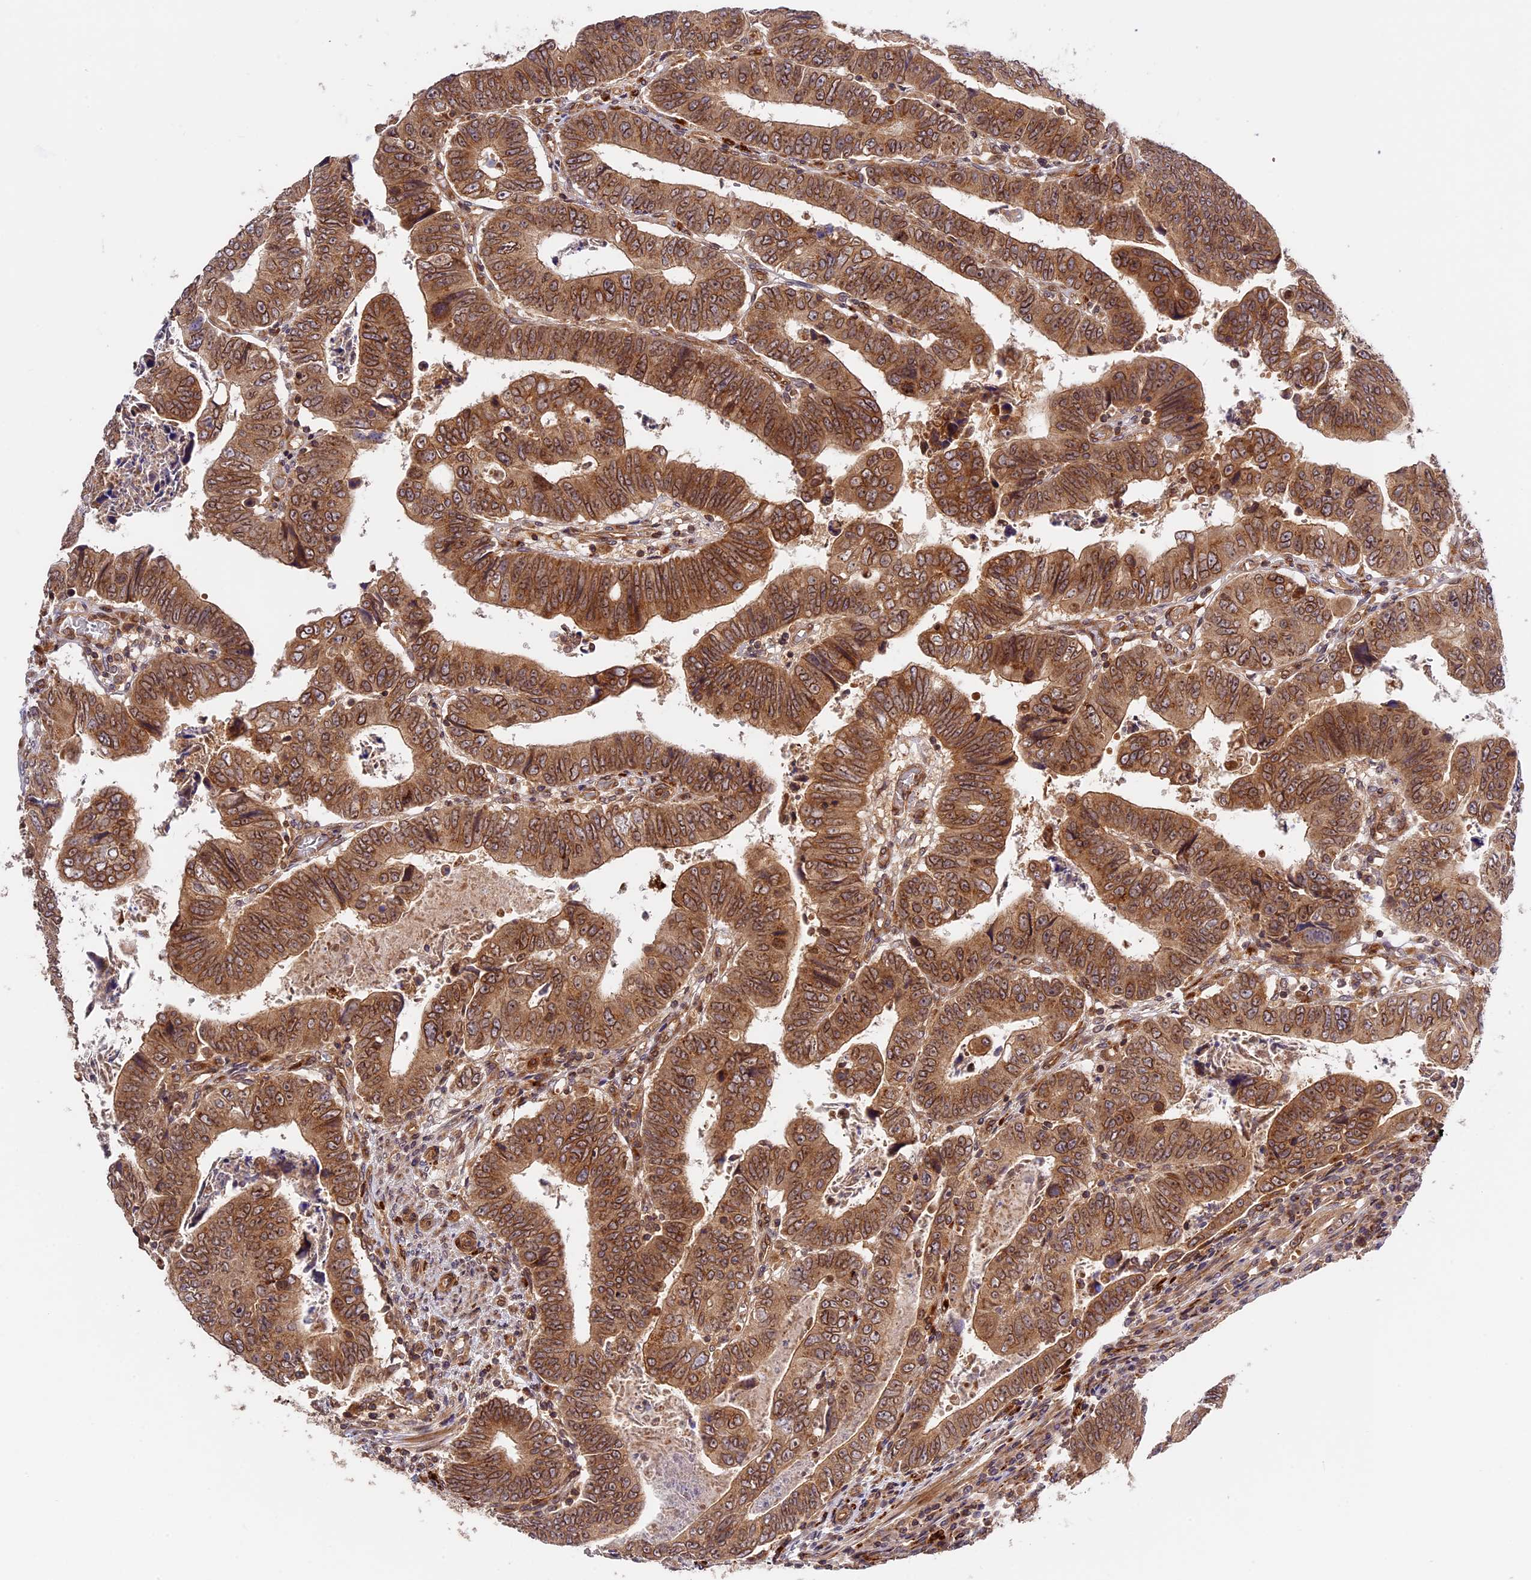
{"staining": {"intensity": "moderate", "quantity": ">75%", "location": "cytoplasmic/membranous,nuclear"}, "tissue": "colorectal cancer", "cell_type": "Tumor cells", "image_type": "cancer", "snomed": [{"axis": "morphology", "description": "Normal tissue, NOS"}, {"axis": "morphology", "description": "Adenocarcinoma, NOS"}, {"axis": "topography", "description": "Rectum"}], "caption": "About >75% of tumor cells in human colorectal adenocarcinoma display moderate cytoplasmic/membranous and nuclear protein staining as visualized by brown immunohistochemical staining.", "gene": "DGKH", "patient": {"sex": "female", "age": 65}}